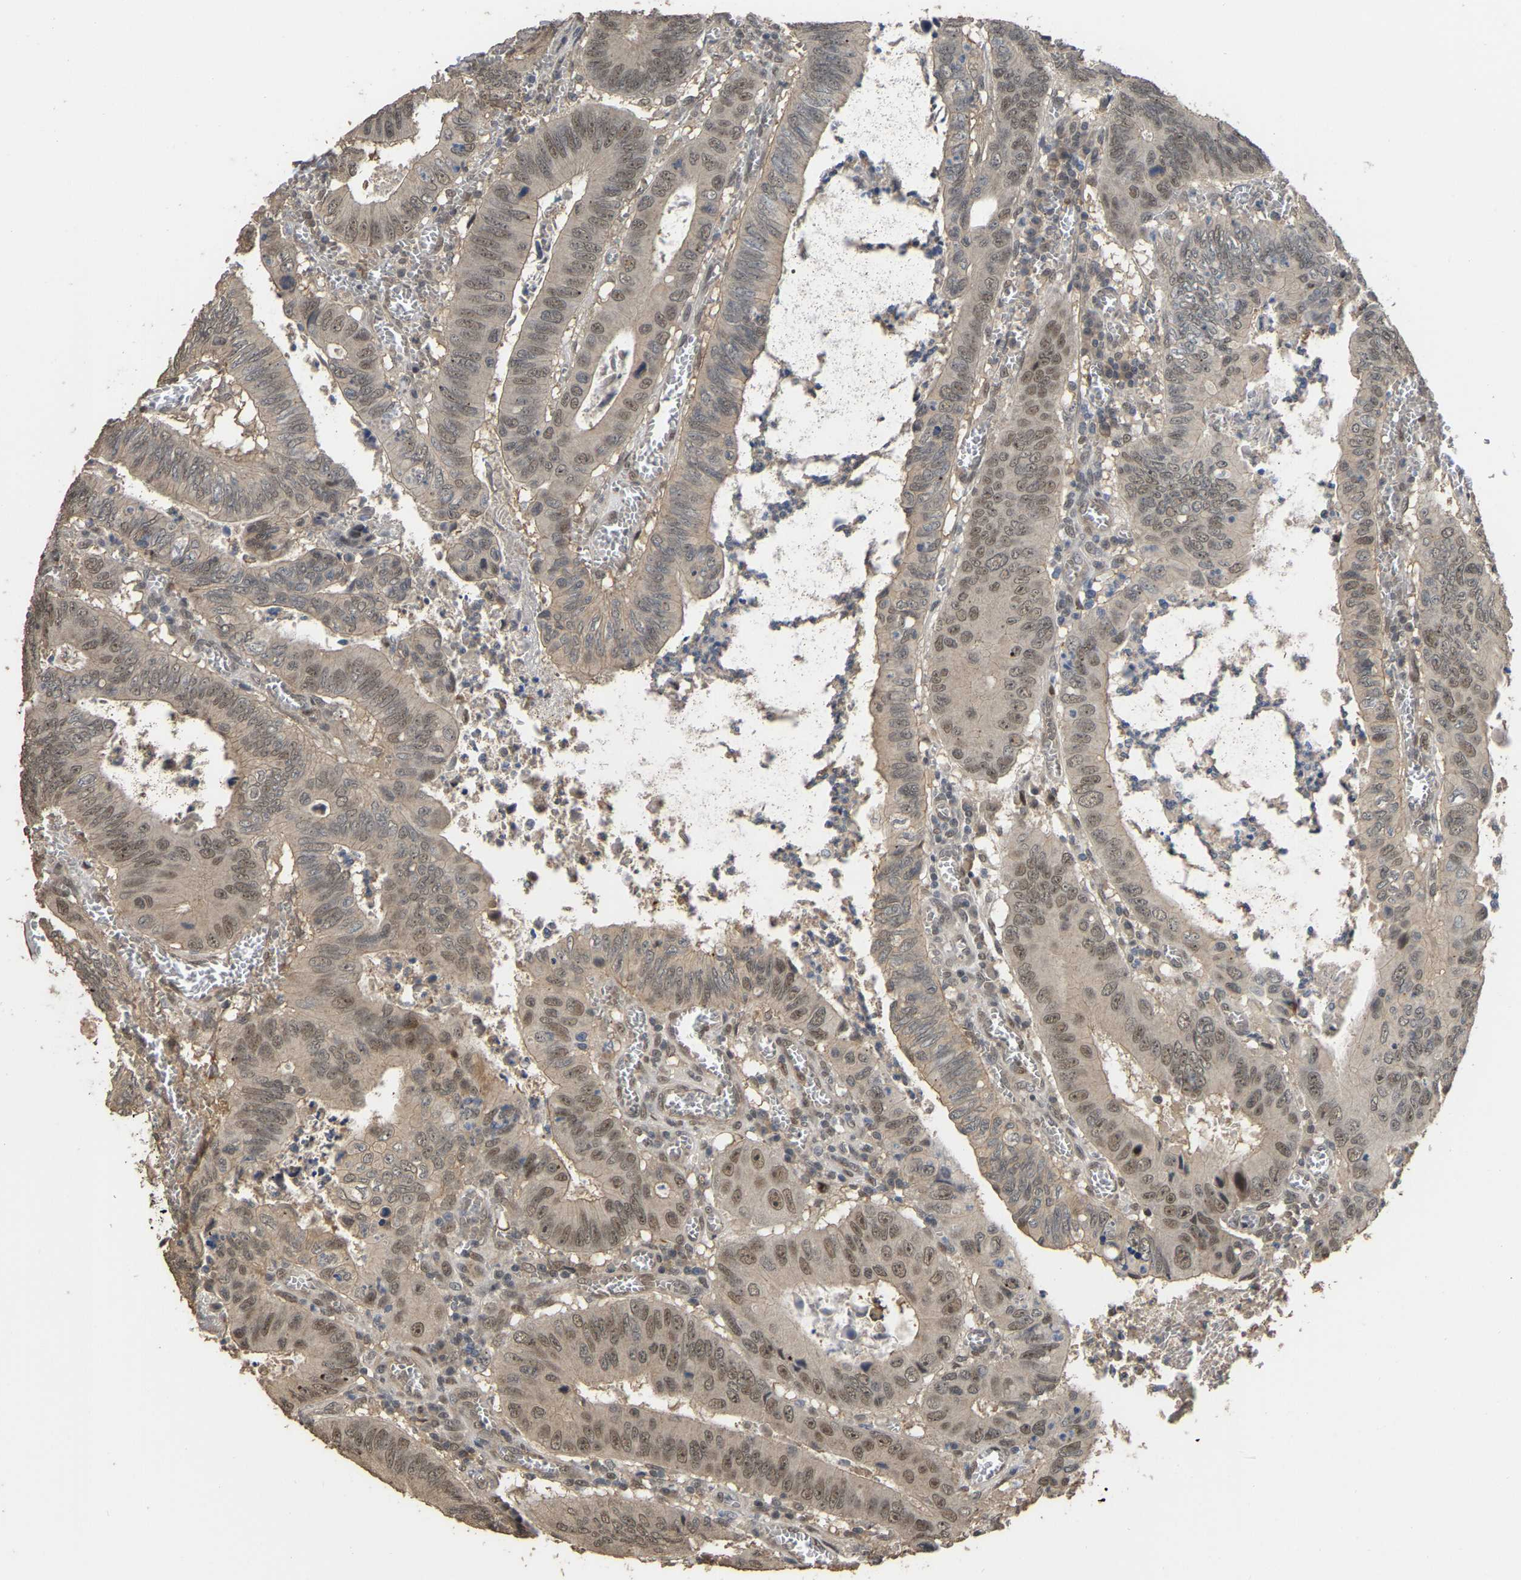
{"staining": {"intensity": "weak", "quantity": ">75%", "location": "cytoplasmic/membranous,nuclear"}, "tissue": "colorectal cancer", "cell_type": "Tumor cells", "image_type": "cancer", "snomed": [{"axis": "morphology", "description": "Inflammation, NOS"}, {"axis": "morphology", "description": "Adenocarcinoma, NOS"}, {"axis": "topography", "description": "Colon"}], "caption": "Protein expression analysis of colorectal cancer demonstrates weak cytoplasmic/membranous and nuclear staining in approximately >75% of tumor cells. The staining was performed using DAB to visualize the protein expression in brown, while the nuclei were stained in blue with hematoxylin (Magnification: 20x).", "gene": "ARHGAP23", "patient": {"sex": "male", "age": 72}}